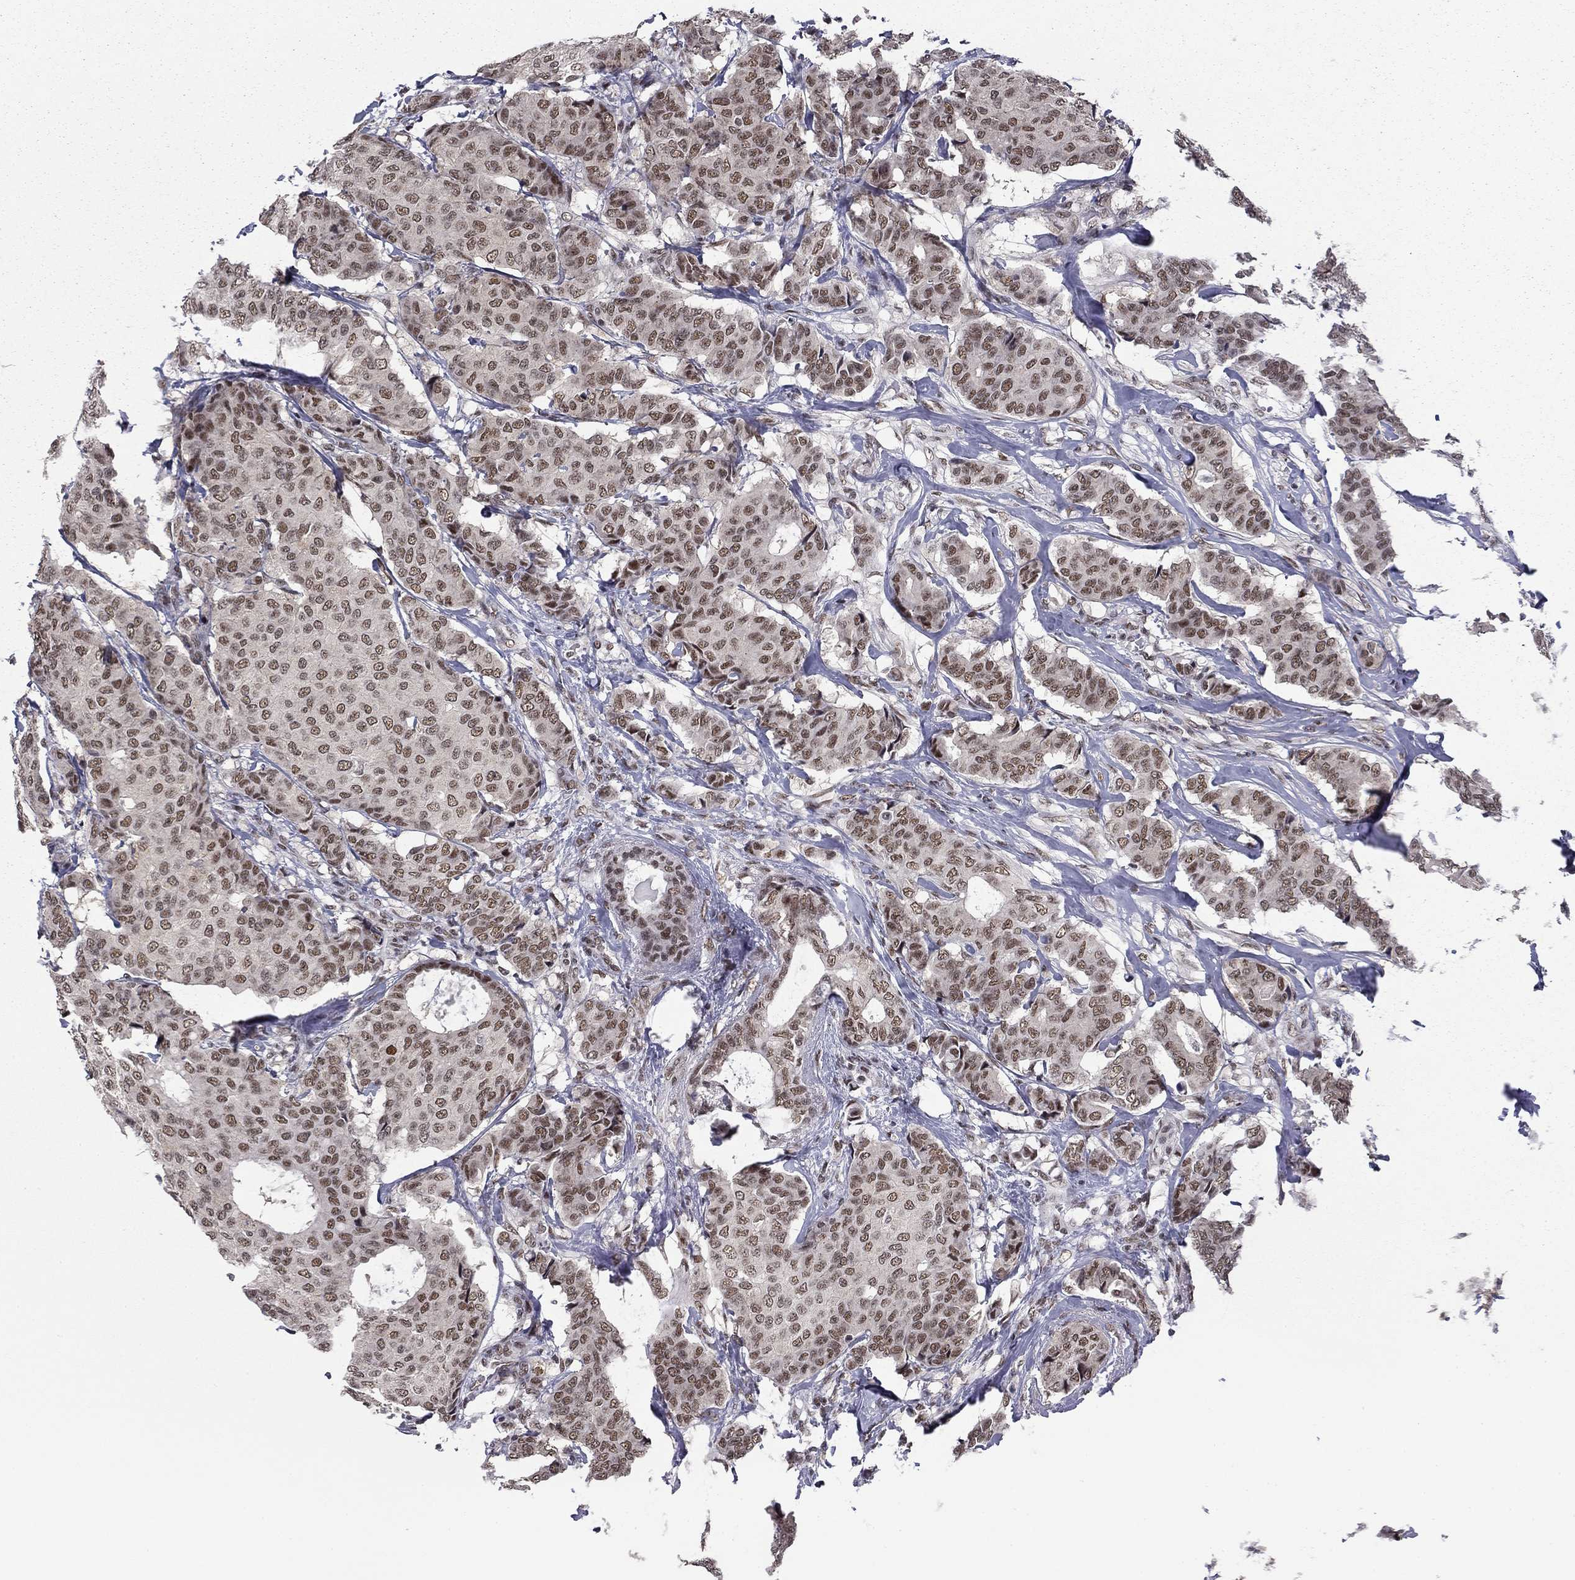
{"staining": {"intensity": "moderate", "quantity": "25%-75%", "location": "nuclear"}, "tissue": "breast cancer", "cell_type": "Tumor cells", "image_type": "cancer", "snomed": [{"axis": "morphology", "description": "Duct carcinoma"}, {"axis": "topography", "description": "Breast"}], "caption": "Protein expression analysis of human infiltrating ductal carcinoma (breast) reveals moderate nuclear positivity in about 25%-75% of tumor cells.", "gene": "ETV5", "patient": {"sex": "female", "age": 75}}